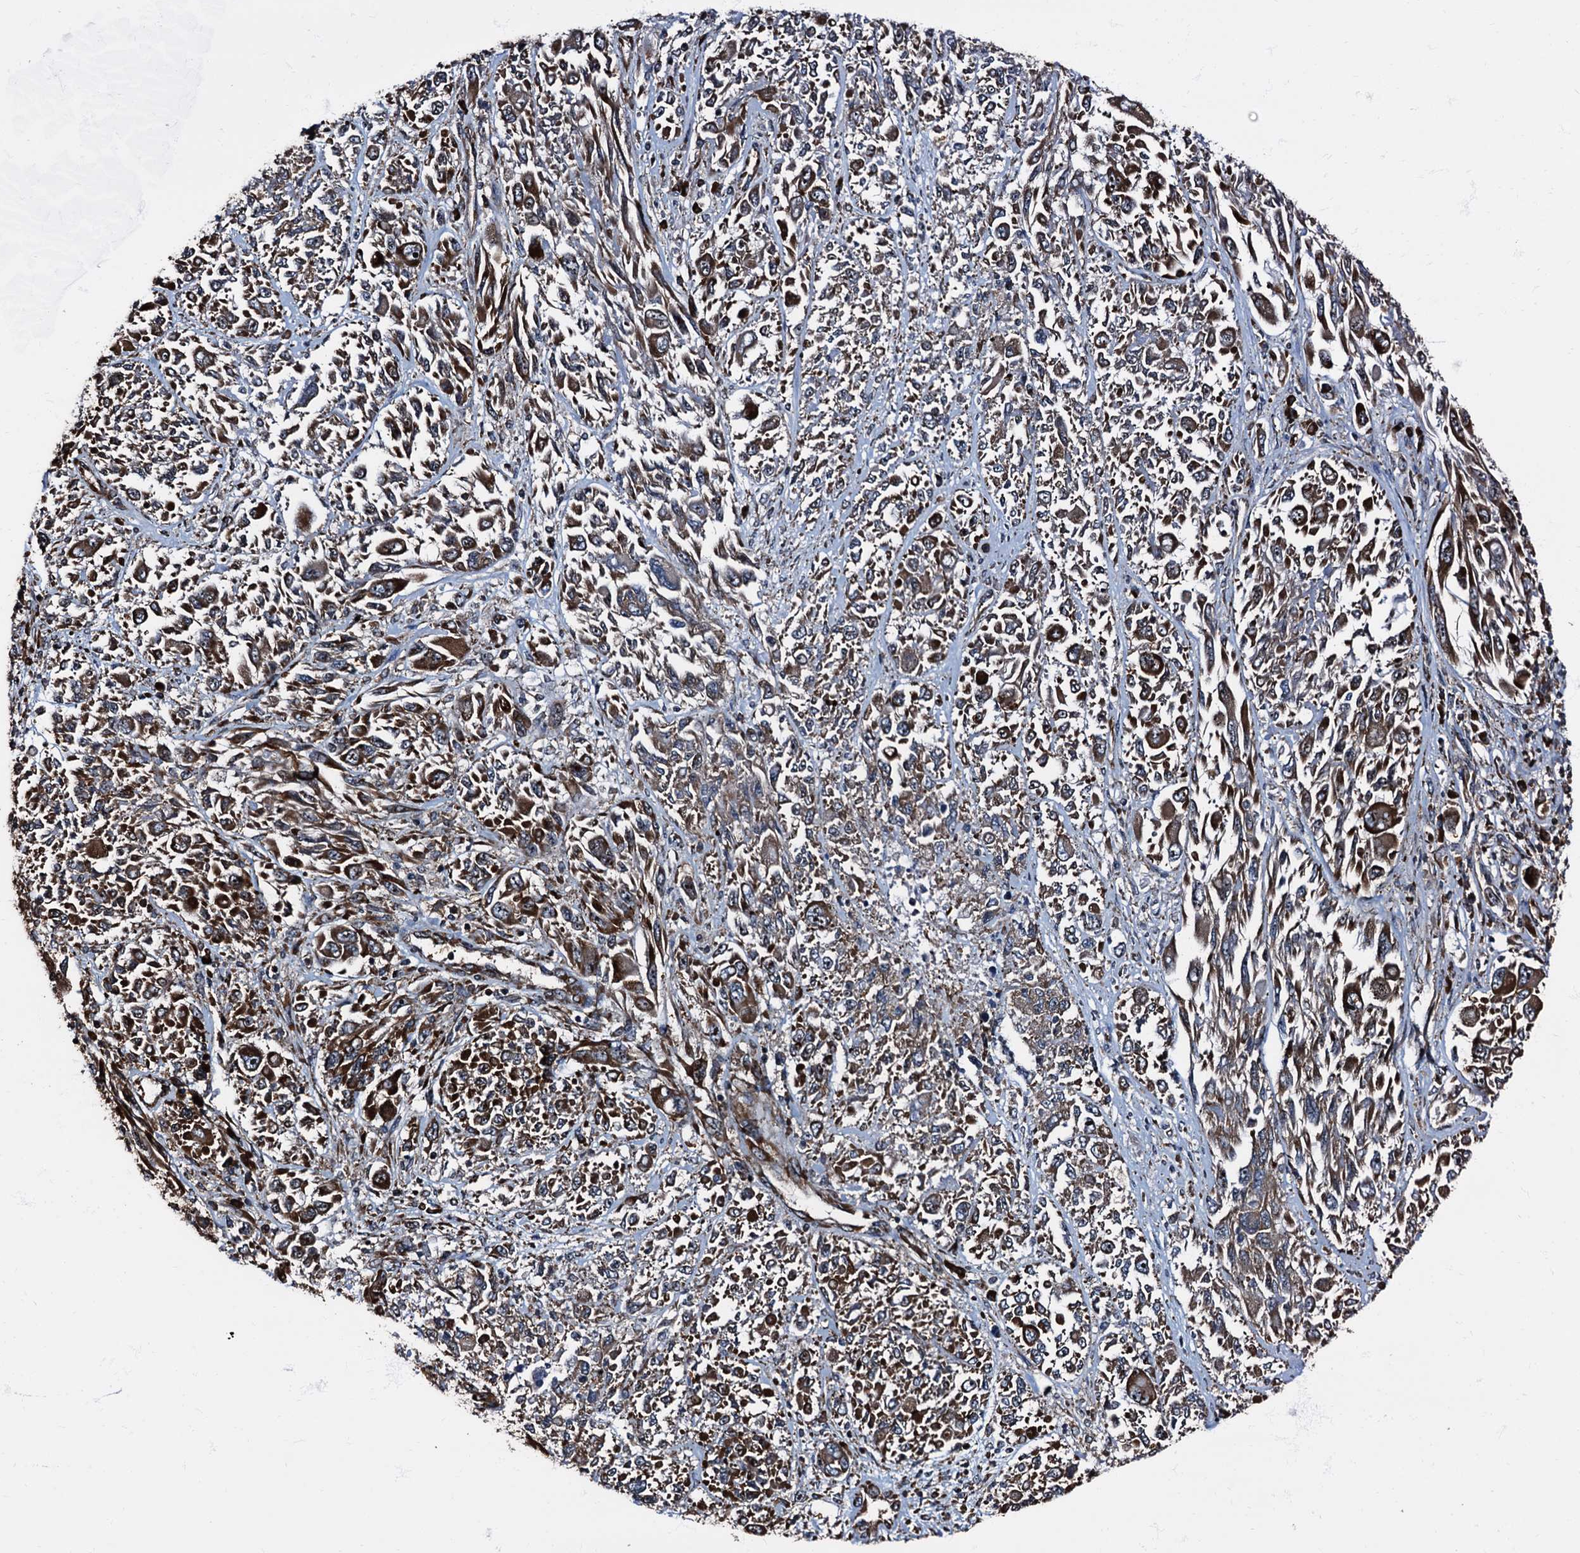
{"staining": {"intensity": "strong", "quantity": ">75%", "location": "cytoplasmic/membranous"}, "tissue": "melanoma", "cell_type": "Tumor cells", "image_type": "cancer", "snomed": [{"axis": "morphology", "description": "Malignant melanoma, NOS"}, {"axis": "topography", "description": "Skin"}], "caption": "Tumor cells show high levels of strong cytoplasmic/membranous positivity in approximately >75% of cells in human malignant melanoma. The staining is performed using DAB (3,3'-diaminobenzidine) brown chromogen to label protein expression. The nuclei are counter-stained blue using hematoxylin.", "gene": "ATP2C1", "patient": {"sex": "female", "age": 91}}